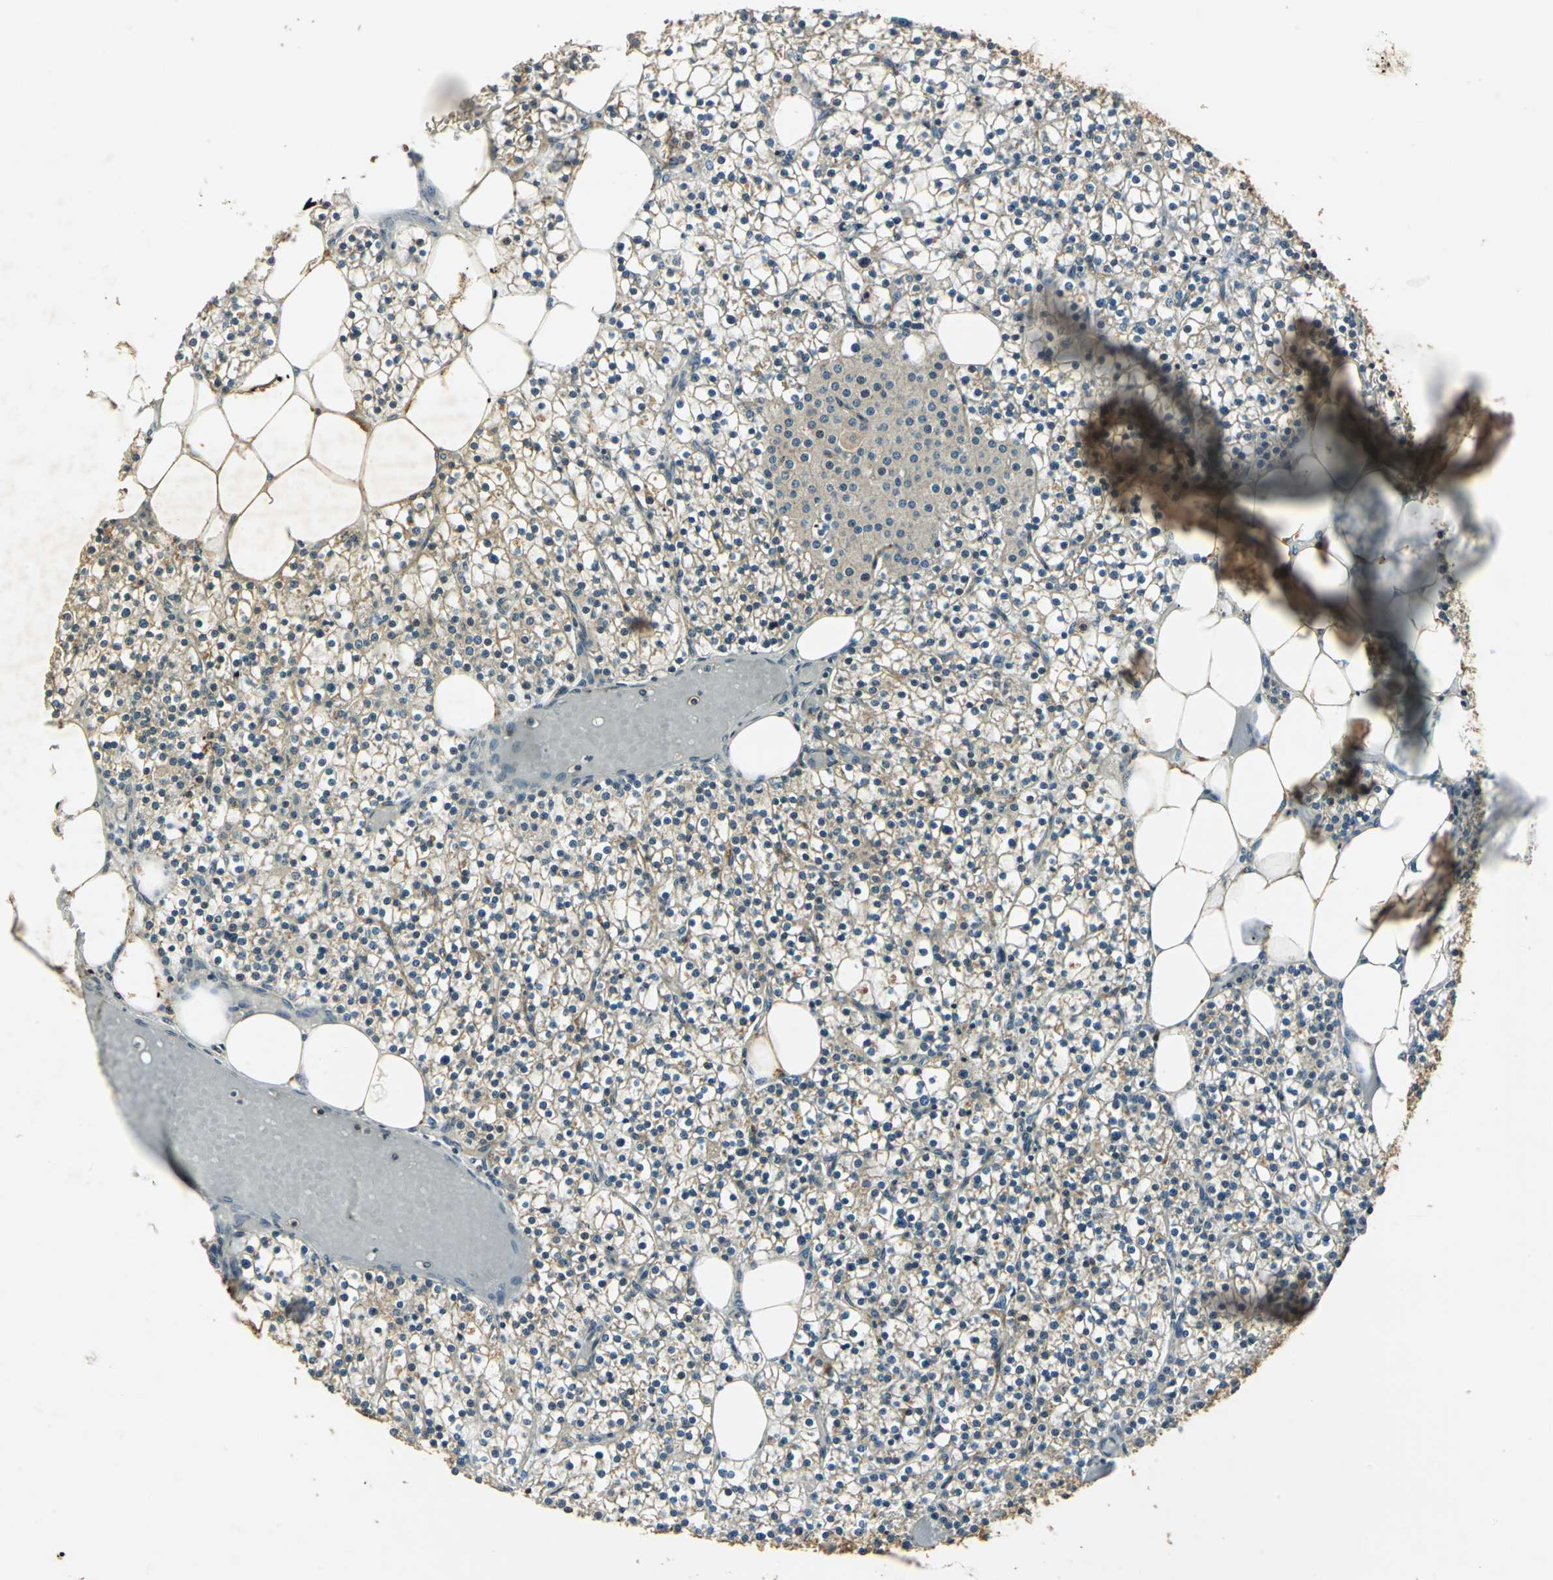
{"staining": {"intensity": "moderate", "quantity": ">75%", "location": "cytoplasmic/membranous"}, "tissue": "parathyroid gland", "cell_type": "Glandular cells", "image_type": "normal", "snomed": [{"axis": "morphology", "description": "Normal tissue, NOS"}, {"axis": "topography", "description": "Parathyroid gland"}], "caption": "This is a micrograph of immunohistochemistry staining of benign parathyroid gland, which shows moderate expression in the cytoplasmic/membranous of glandular cells.", "gene": "SHC2", "patient": {"sex": "female", "age": 63}}